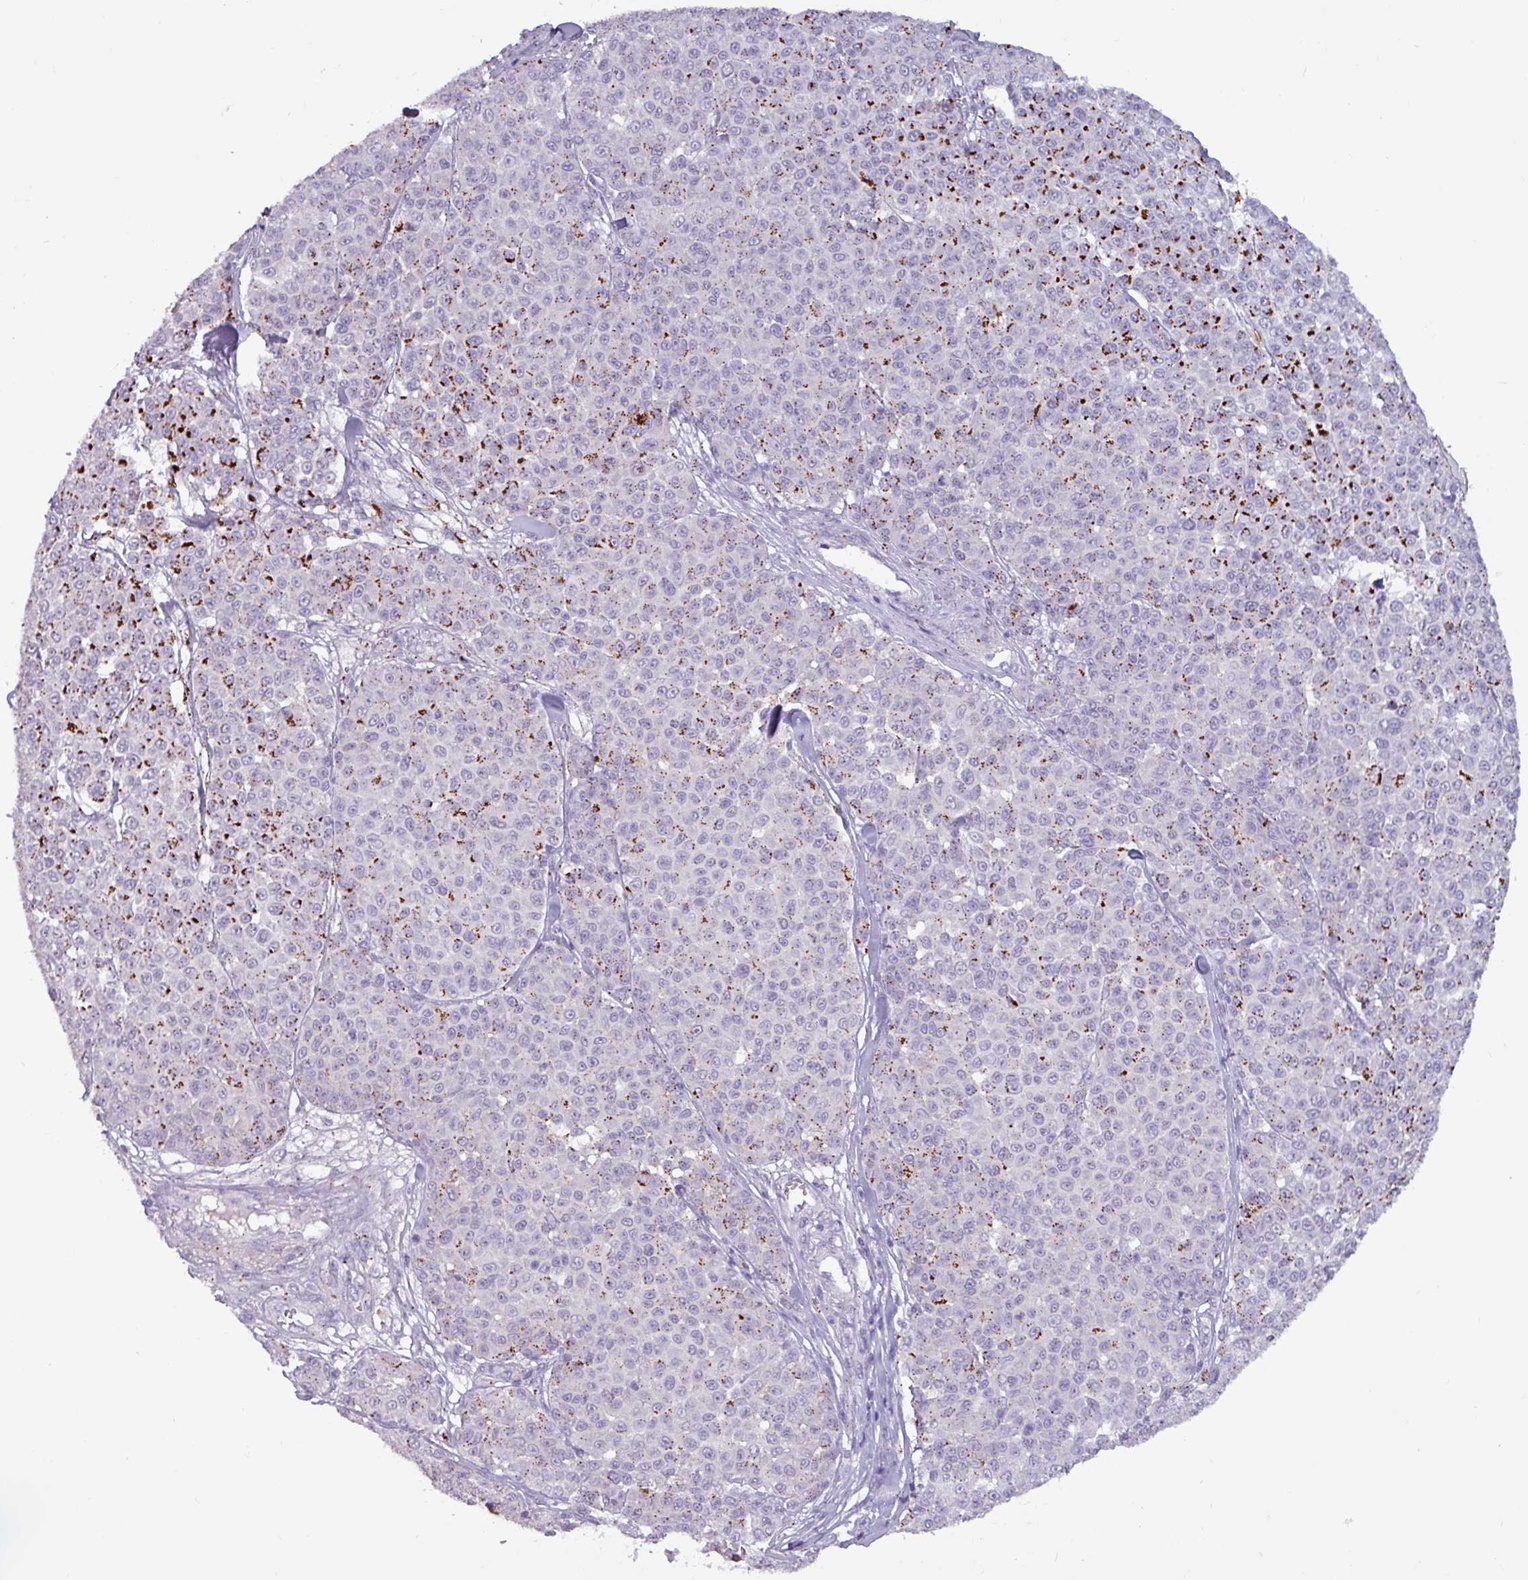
{"staining": {"intensity": "moderate", "quantity": "25%-75%", "location": "cytoplasmic/membranous"}, "tissue": "melanoma", "cell_type": "Tumor cells", "image_type": "cancer", "snomed": [{"axis": "morphology", "description": "Malignant melanoma, NOS"}, {"axis": "topography", "description": "Skin"}], "caption": "Protein analysis of melanoma tissue exhibits moderate cytoplasmic/membranous expression in about 25%-75% of tumor cells.", "gene": "PLIN2", "patient": {"sex": "male", "age": 46}}